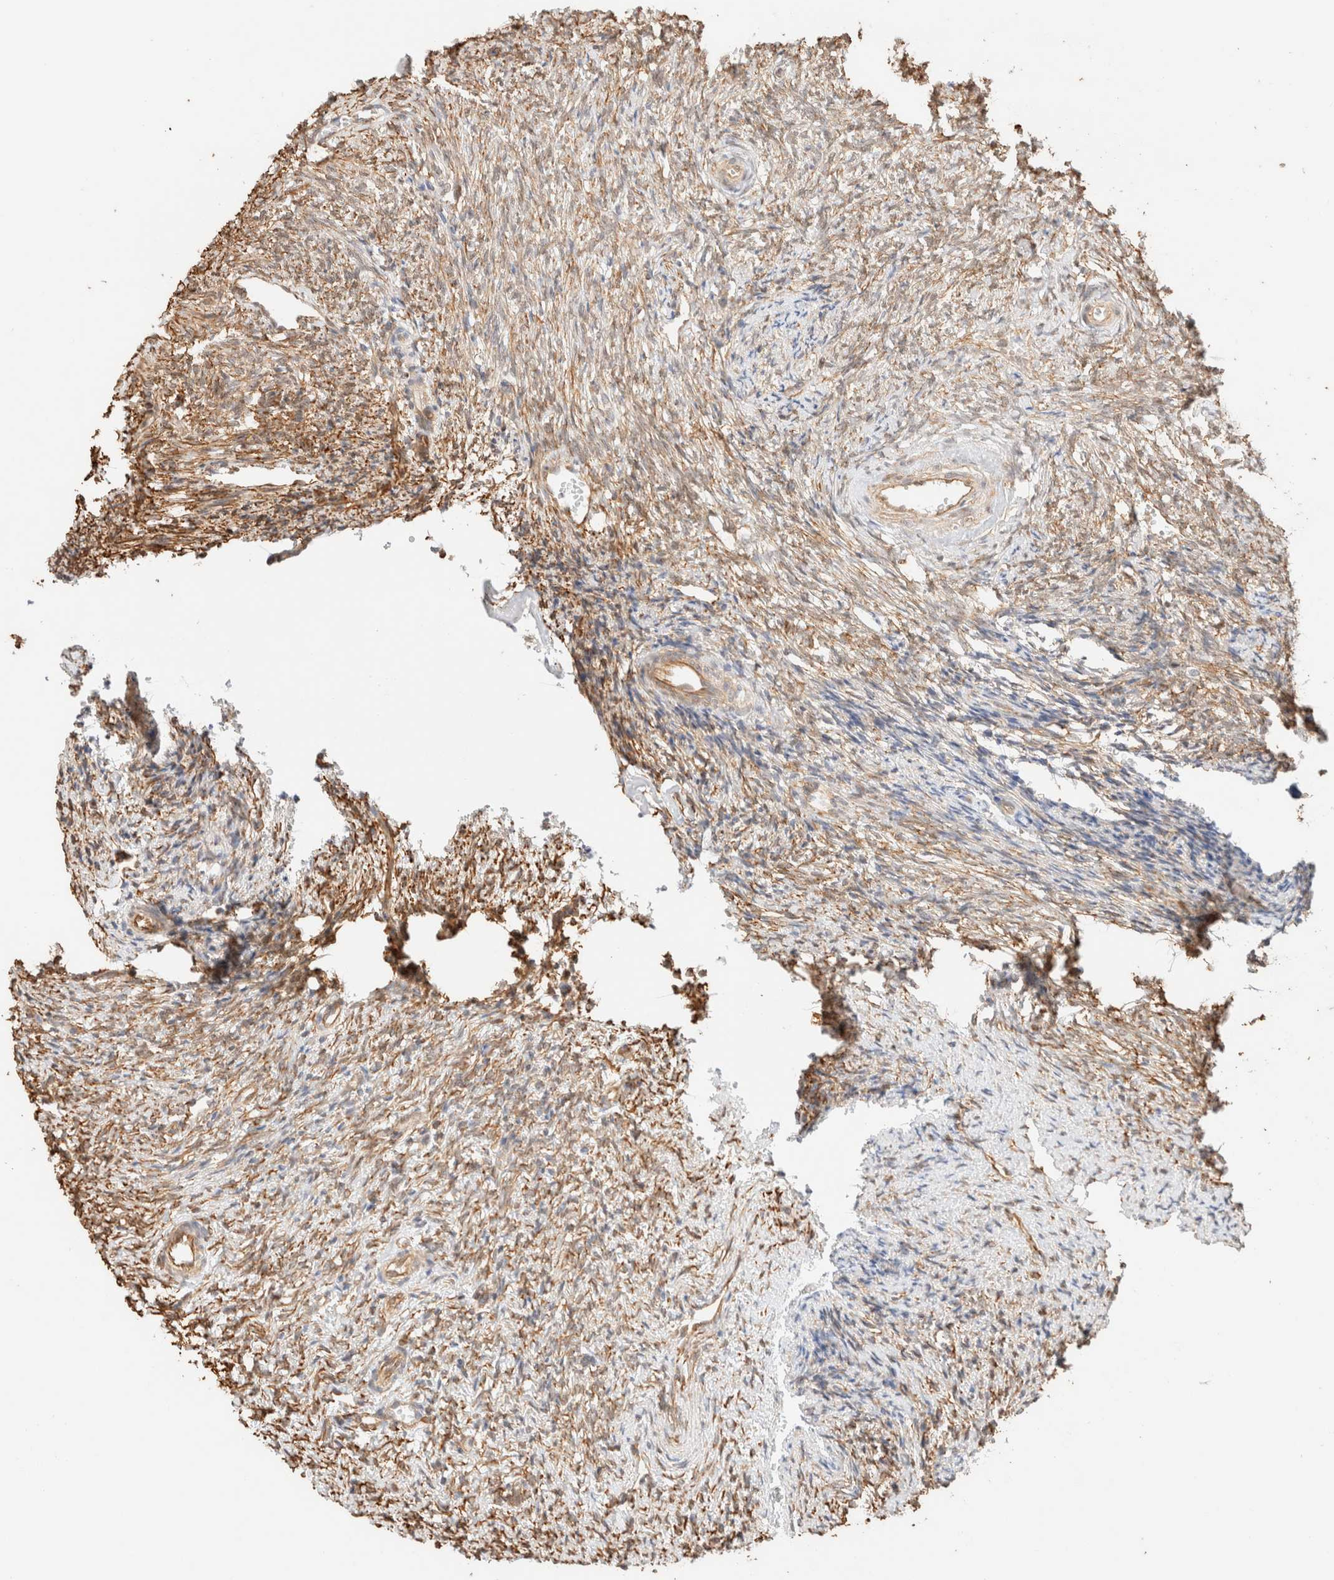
{"staining": {"intensity": "moderate", "quantity": ">75%", "location": "cytoplasmic/membranous,nuclear"}, "tissue": "ovary", "cell_type": "Ovarian stroma cells", "image_type": "normal", "snomed": [{"axis": "morphology", "description": "Normal tissue, NOS"}, {"axis": "topography", "description": "Ovary"}], "caption": "Immunohistochemical staining of benign ovary displays moderate cytoplasmic/membranous,nuclear protein positivity in about >75% of ovarian stroma cells.", "gene": "ARID5A", "patient": {"sex": "female", "age": 41}}